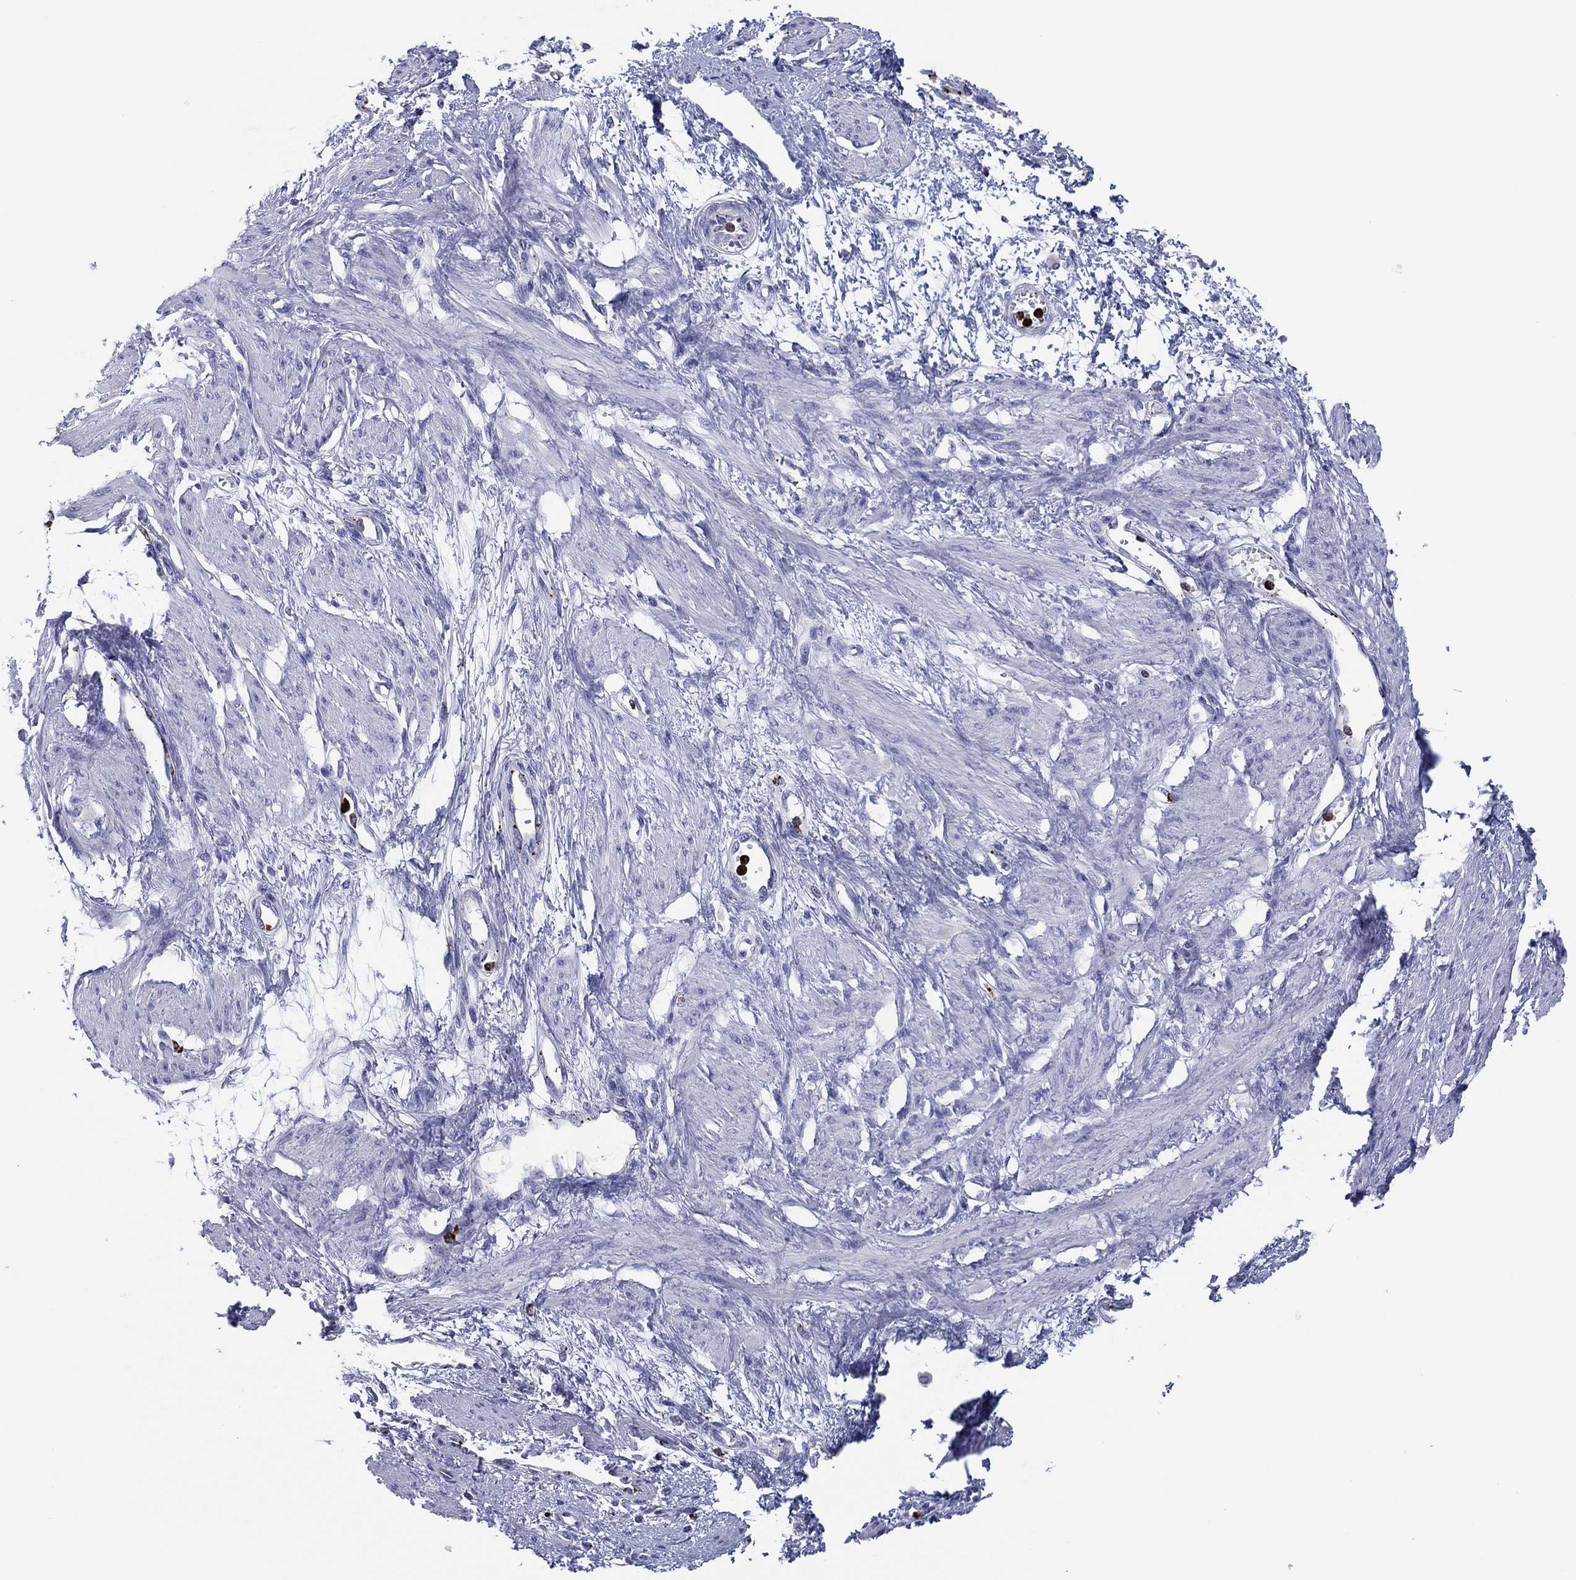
{"staining": {"intensity": "negative", "quantity": "none", "location": "none"}, "tissue": "smooth muscle", "cell_type": "Smooth muscle cells", "image_type": "normal", "snomed": [{"axis": "morphology", "description": "Normal tissue, NOS"}, {"axis": "topography", "description": "Smooth muscle"}, {"axis": "topography", "description": "Uterus"}], "caption": "This is a histopathology image of immunohistochemistry (IHC) staining of normal smooth muscle, which shows no staining in smooth muscle cells. (DAB (3,3'-diaminobenzidine) IHC visualized using brightfield microscopy, high magnification).", "gene": "PLAC8", "patient": {"sex": "female", "age": 39}}